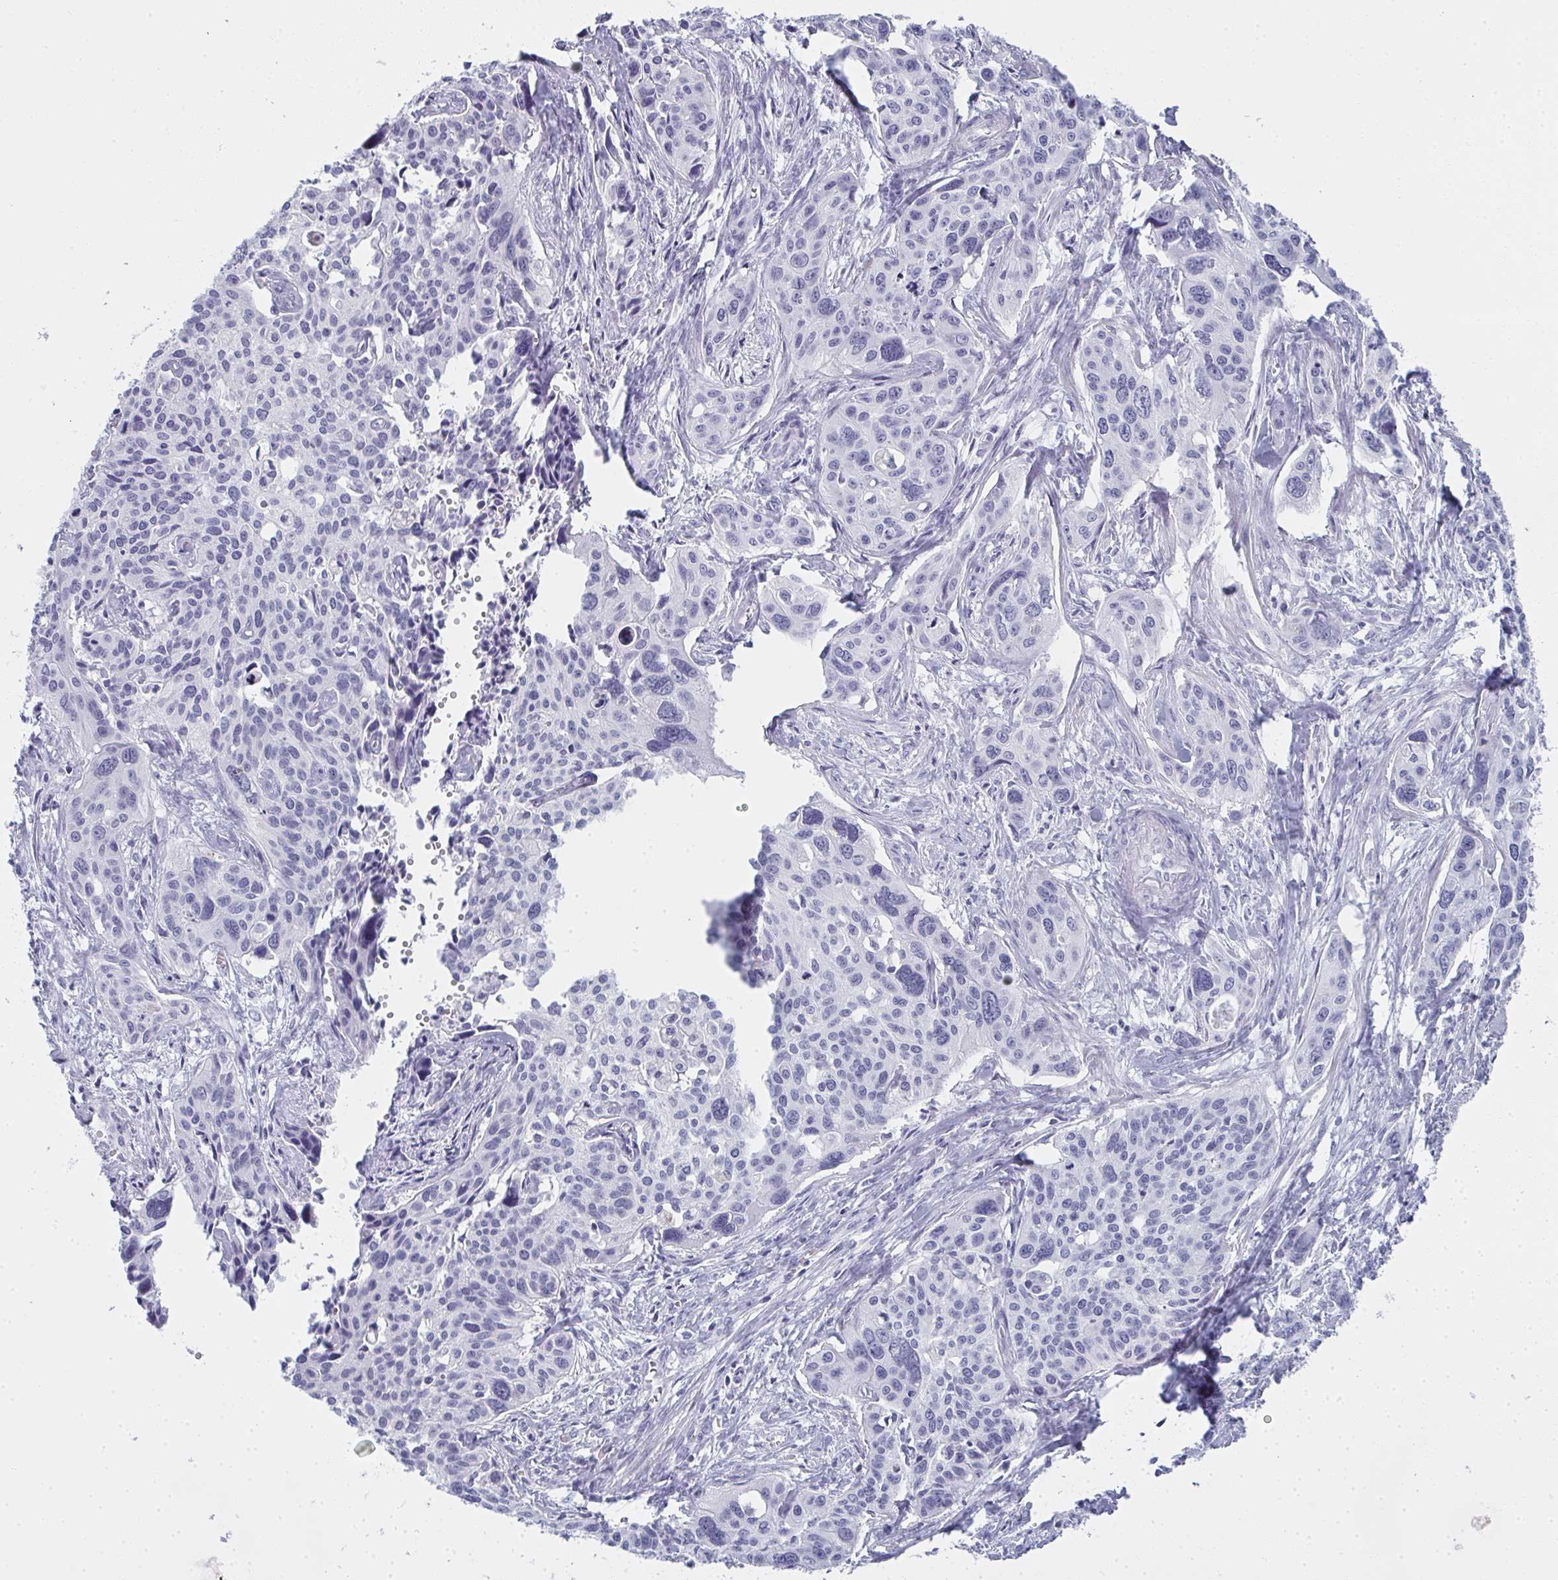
{"staining": {"intensity": "negative", "quantity": "none", "location": "none"}, "tissue": "cervical cancer", "cell_type": "Tumor cells", "image_type": "cancer", "snomed": [{"axis": "morphology", "description": "Squamous cell carcinoma, NOS"}, {"axis": "topography", "description": "Cervix"}], "caption": "Immunohistochemical staining of cervical cancer displays no significant staining in tumor cells.", "gene": "SLC36A2", "patient": {"sex": "female", "age": 31}}